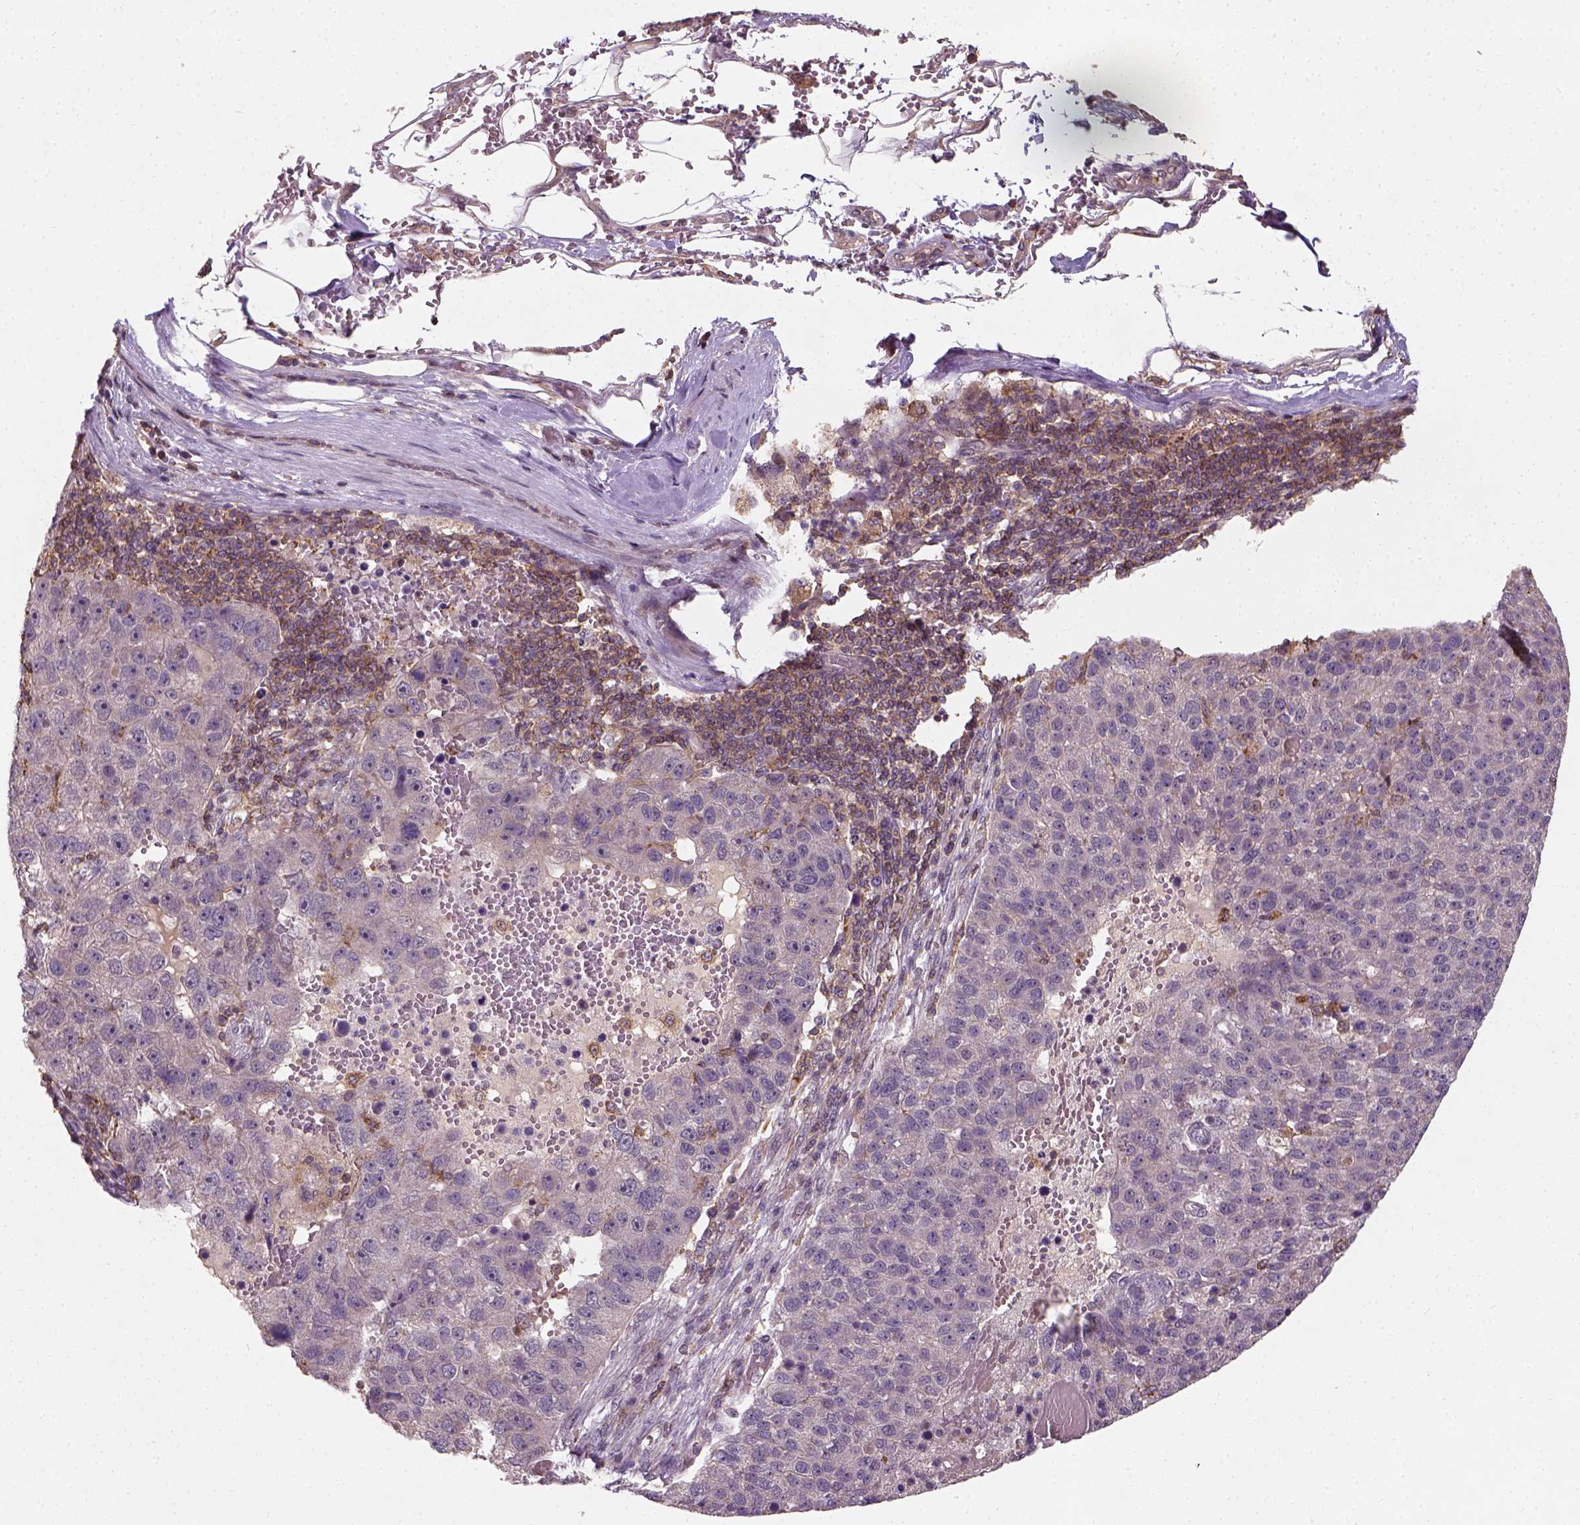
{"staining": {"intensity": "negative", "quantity": "none", "location": "none"}, "tissue": "pancreatic cancer", "cell_type": "Tumor cells", "image_type": "cancer", "snomed": [{"axis": "morphology", "description": "Adenocarcinoma, NOS"}, {"axis": "topography", "description": "Pancreas"}], "caption": "This histopathology image is of pancreatic adenocarcinoma stained with IHC to label a protein in brown with the nuclei are counter-stained blue. There is no staining in tumor cells. (DAB IHC with hematoxylin counter stain).", "gene": "CAMKK1", "patient": {"sex": "female", "age": 61}}